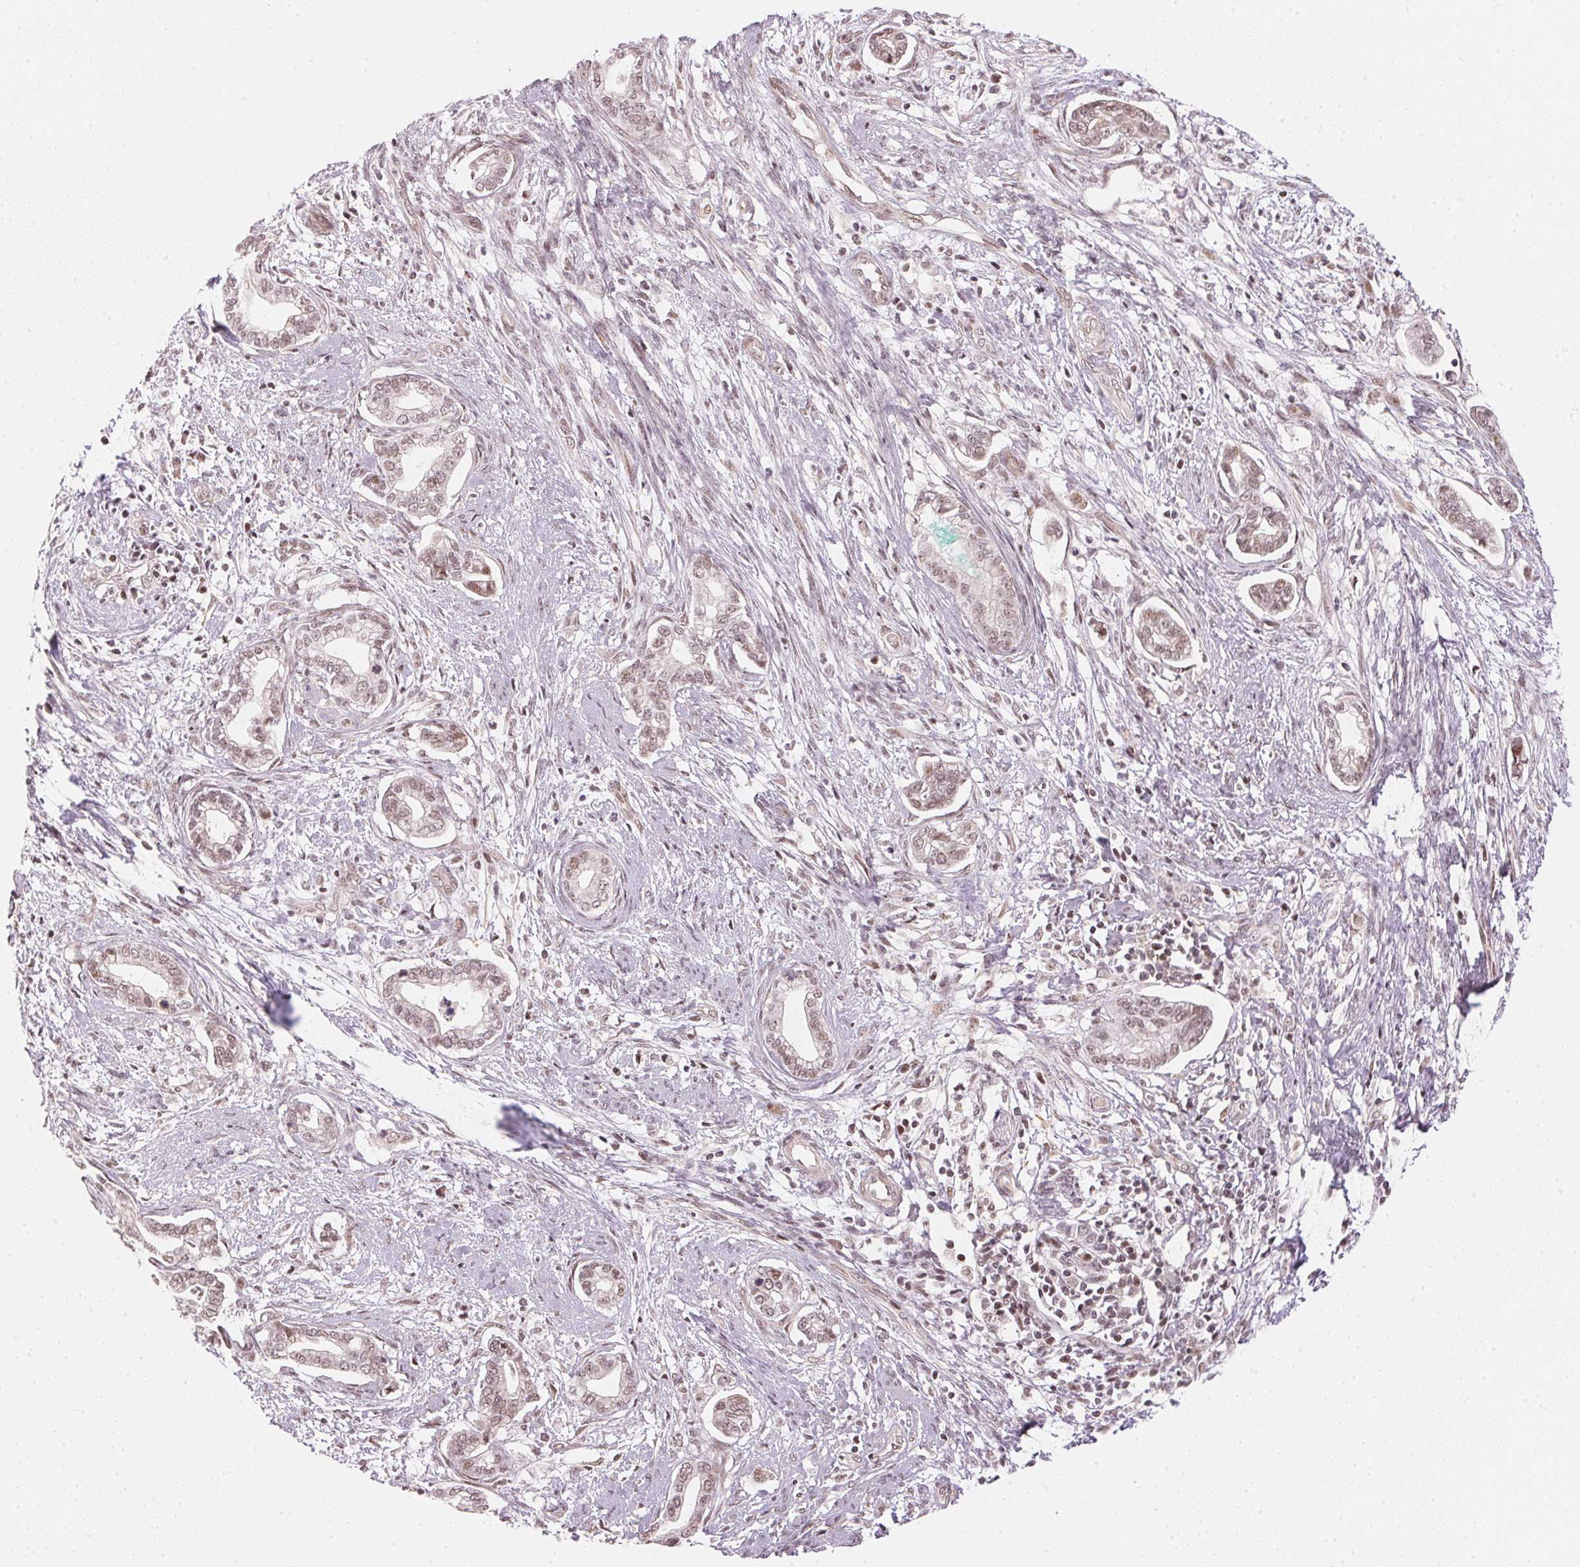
{"staining": {"intensity": "weak", "quantity": ">75%", "location": "nuclear"}, "tissue": "cervical cancer", "cell_type": "Tumor cells", "image_type": "cancer", "snomed": [{"axis": "morphology", "description": "Adenocarcinoma, NOS"}, {"axis": "topography", "description": "Cervix"}], "caption": "Tumor cells demonstrate weak nuclear staining in about >75% of cells in adenocarcinoma (cervical).", "gene": "KAT6A", "patient": {"sex": "female", "age": 62}}